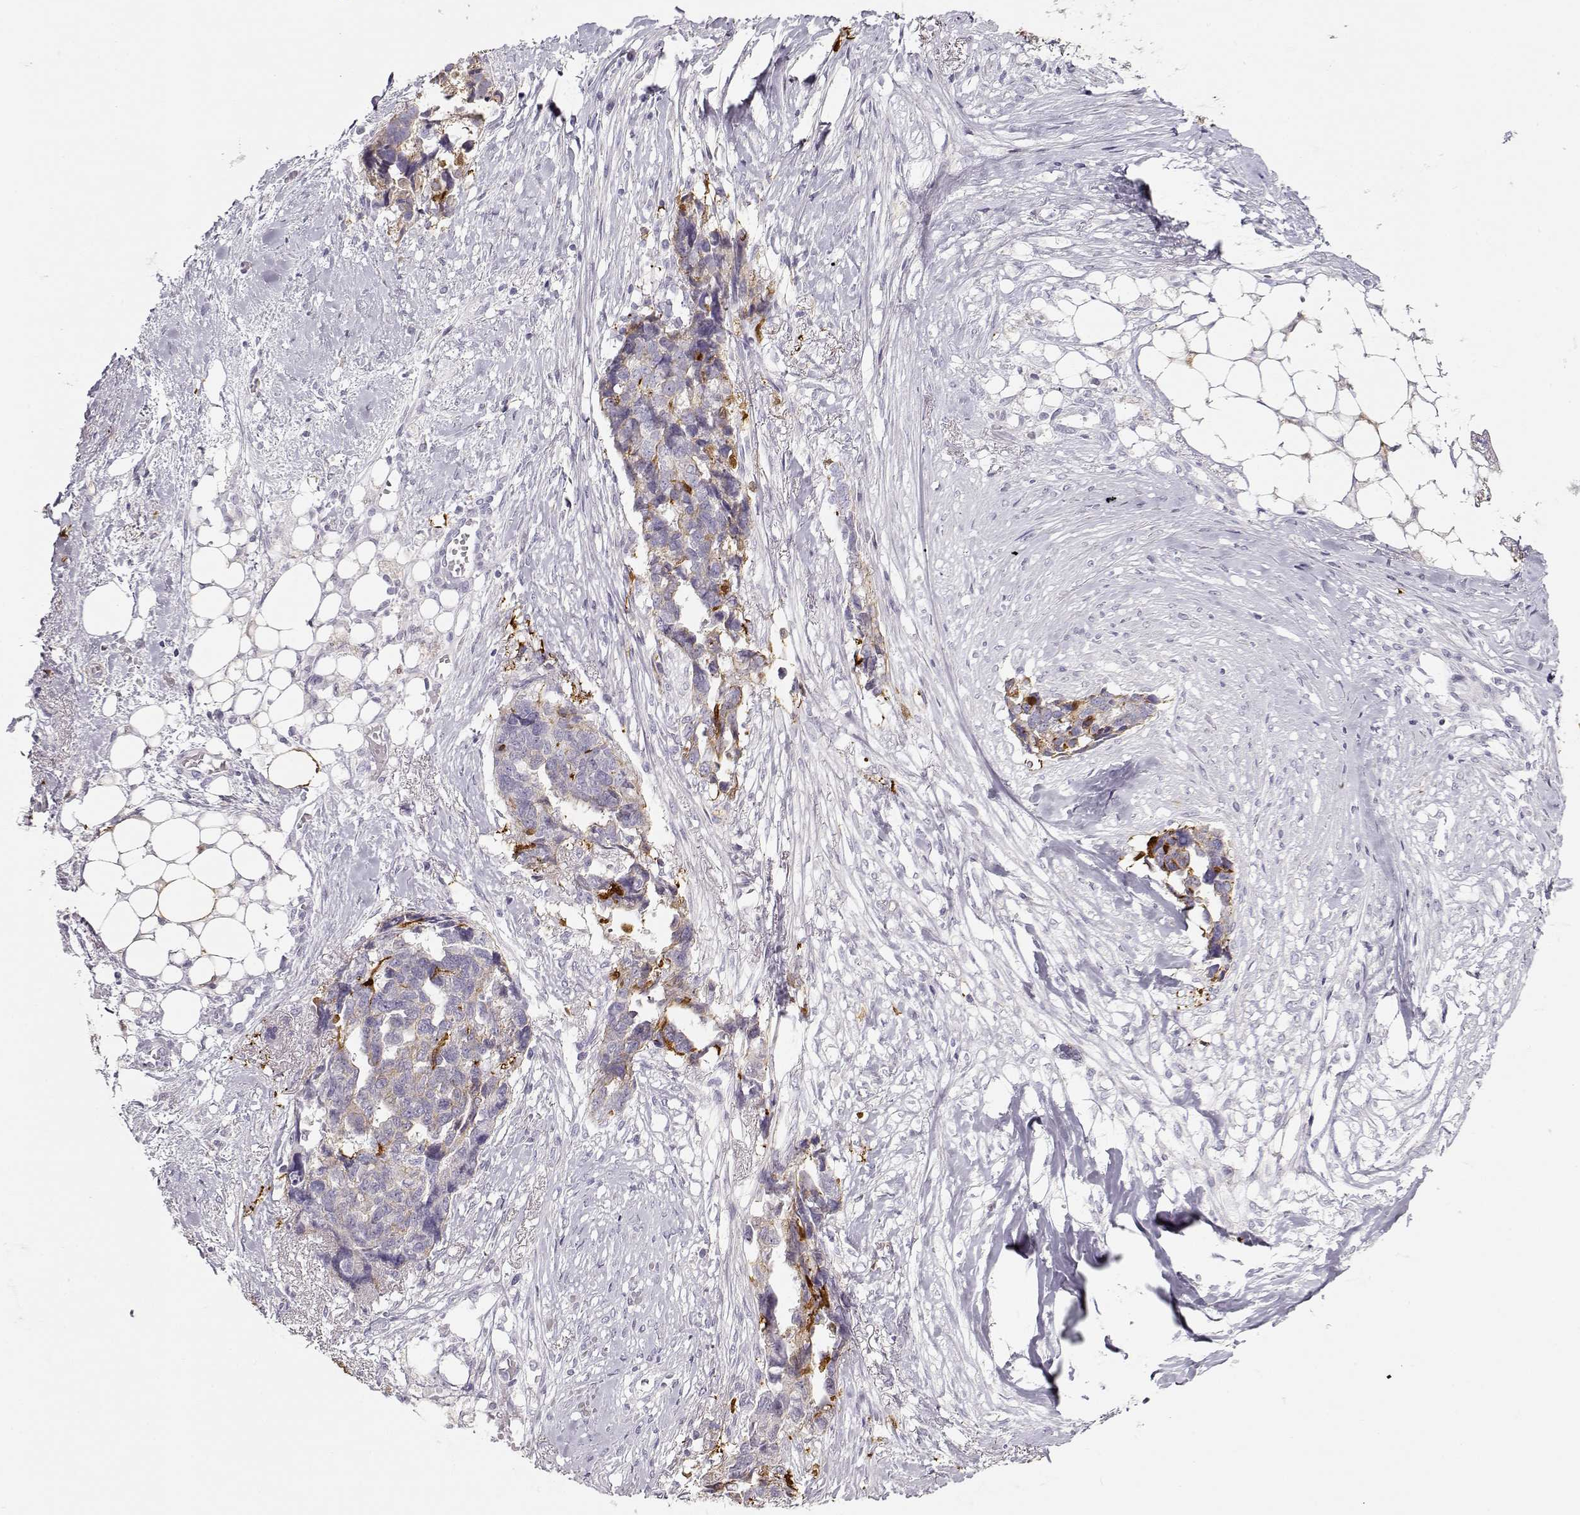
{"staining": {"intensity": "weak", "quantity": "<25%", "location": "cytoplasmic/membranous"}, "tissue": "ovarian cancer", "cell_type": "Tumor cells", "image_type": "cancer", "snomed": [{"axis": "morphology", "description": "Cystadenocarcinoma, serous, NOS"}, {"axis": "topography", "description": "Ovary"}], "caption": "A photomicrograph of serous cystadenocarcinoma (ovarian) stained for a protein demonstrates no brown staining in tumor cells.", "gene": "S100B", "patient": {"sex": "female", "age": 69}}